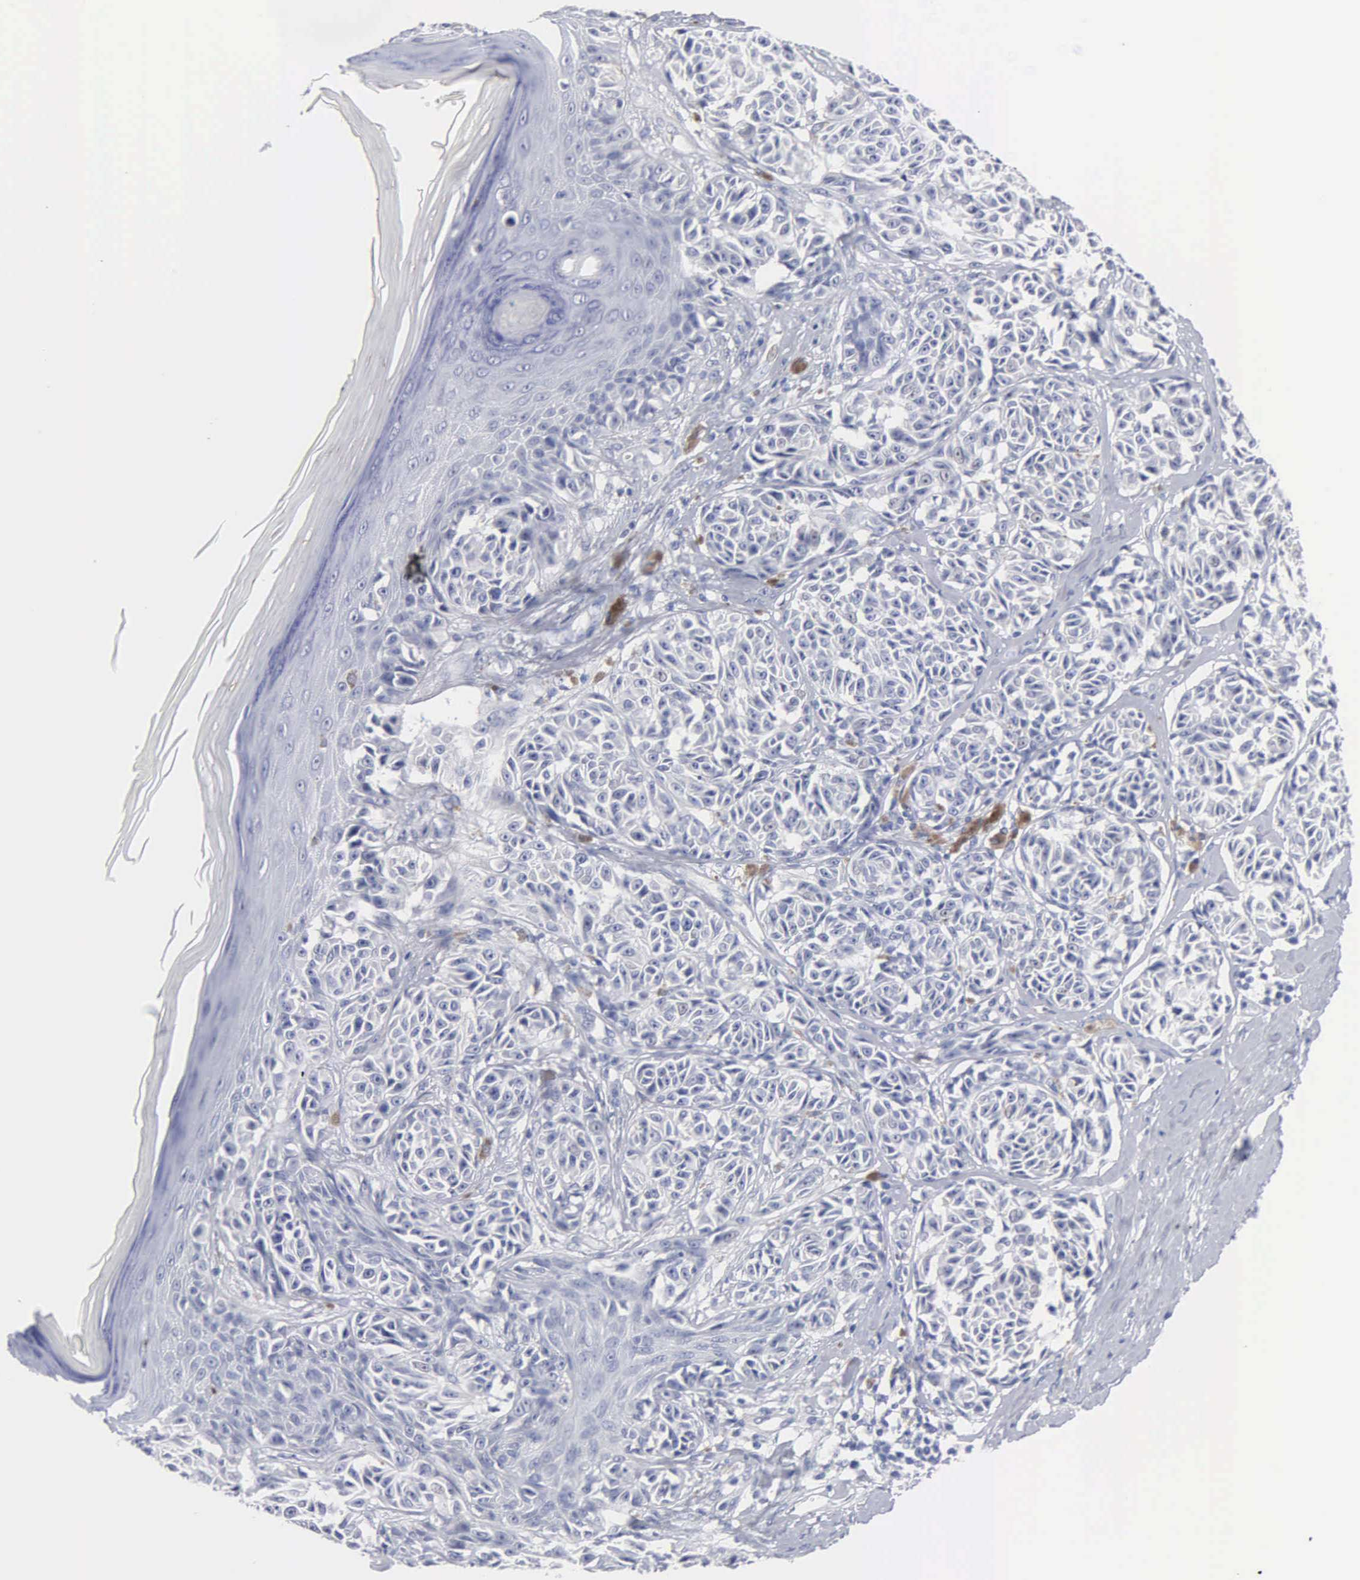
{"staining": {"intensity": "negative", "quantity": "none", "location": "none"}, "tissue": "melanoma", "cell_type": "Tumor cells", "image_type": "cancer", "snomed": [{"axis": "morphology", "description": "Malignant melanoma, NOS"}, {"axis": "topography", "description": "Skin"}], "caption": "A photomicrograph of melanoma stained for a protein exhibits no brown staining in tumor cells.", "gene": "ASPHD2", "patient": {"sex": "male", "age": 49}}